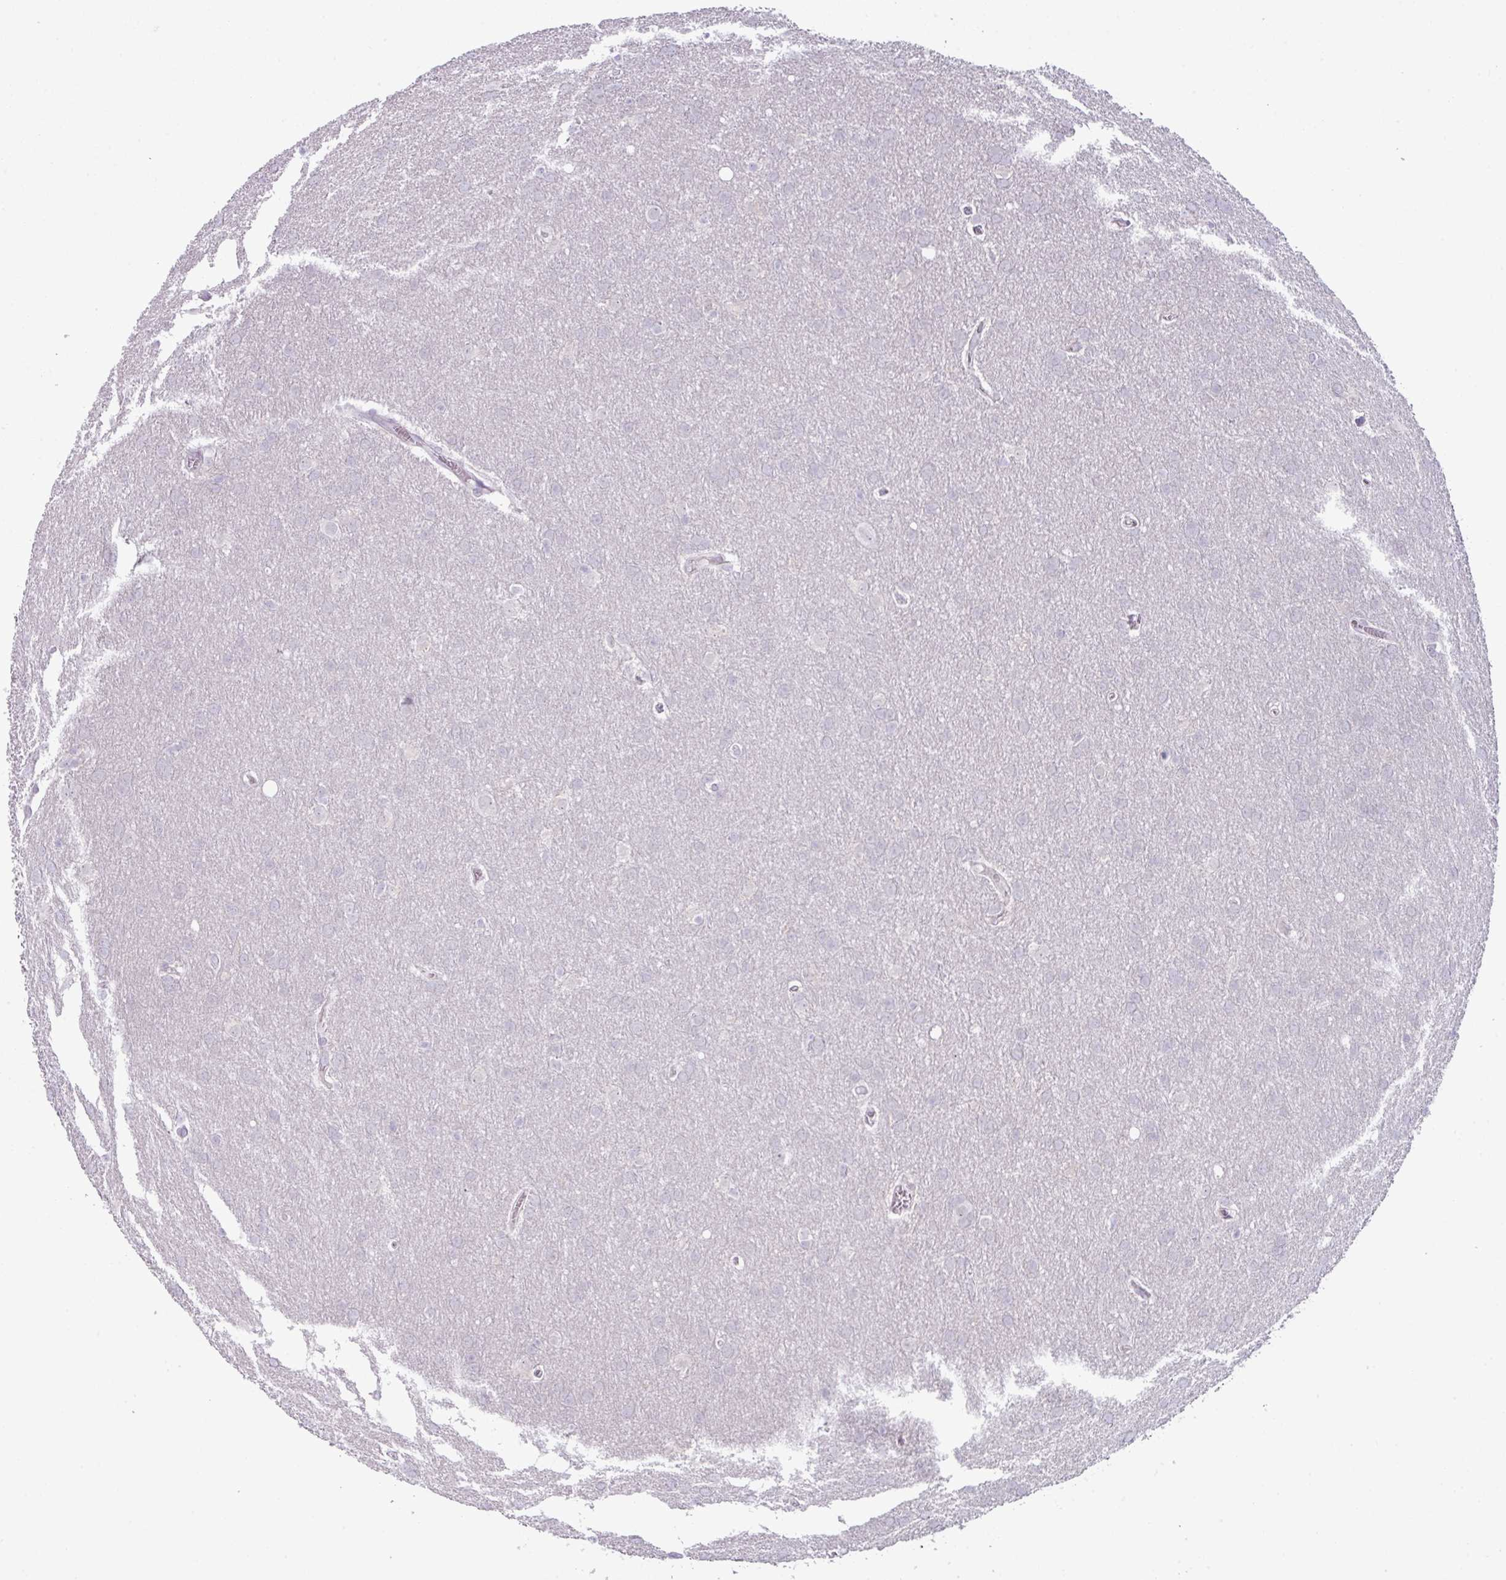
{"staining": {"intensity": "negative", "quantity": "none", "location": "none"}, "tissue": "glioma", "cell_type": "Tumor cells", "image_type": "cancer", "snomed": [{"axis": "morphology", "description": "Glioma, malignant, Low grade"}, {"axis": "topography", "description": "Brain"}], "caption": "Immunohistochemical staining of malignant low-grade glioma demonstrates no significant expression in tumor cells.", "gene": "ZNF615", "patient": {"sex": "female", "age": 32}}